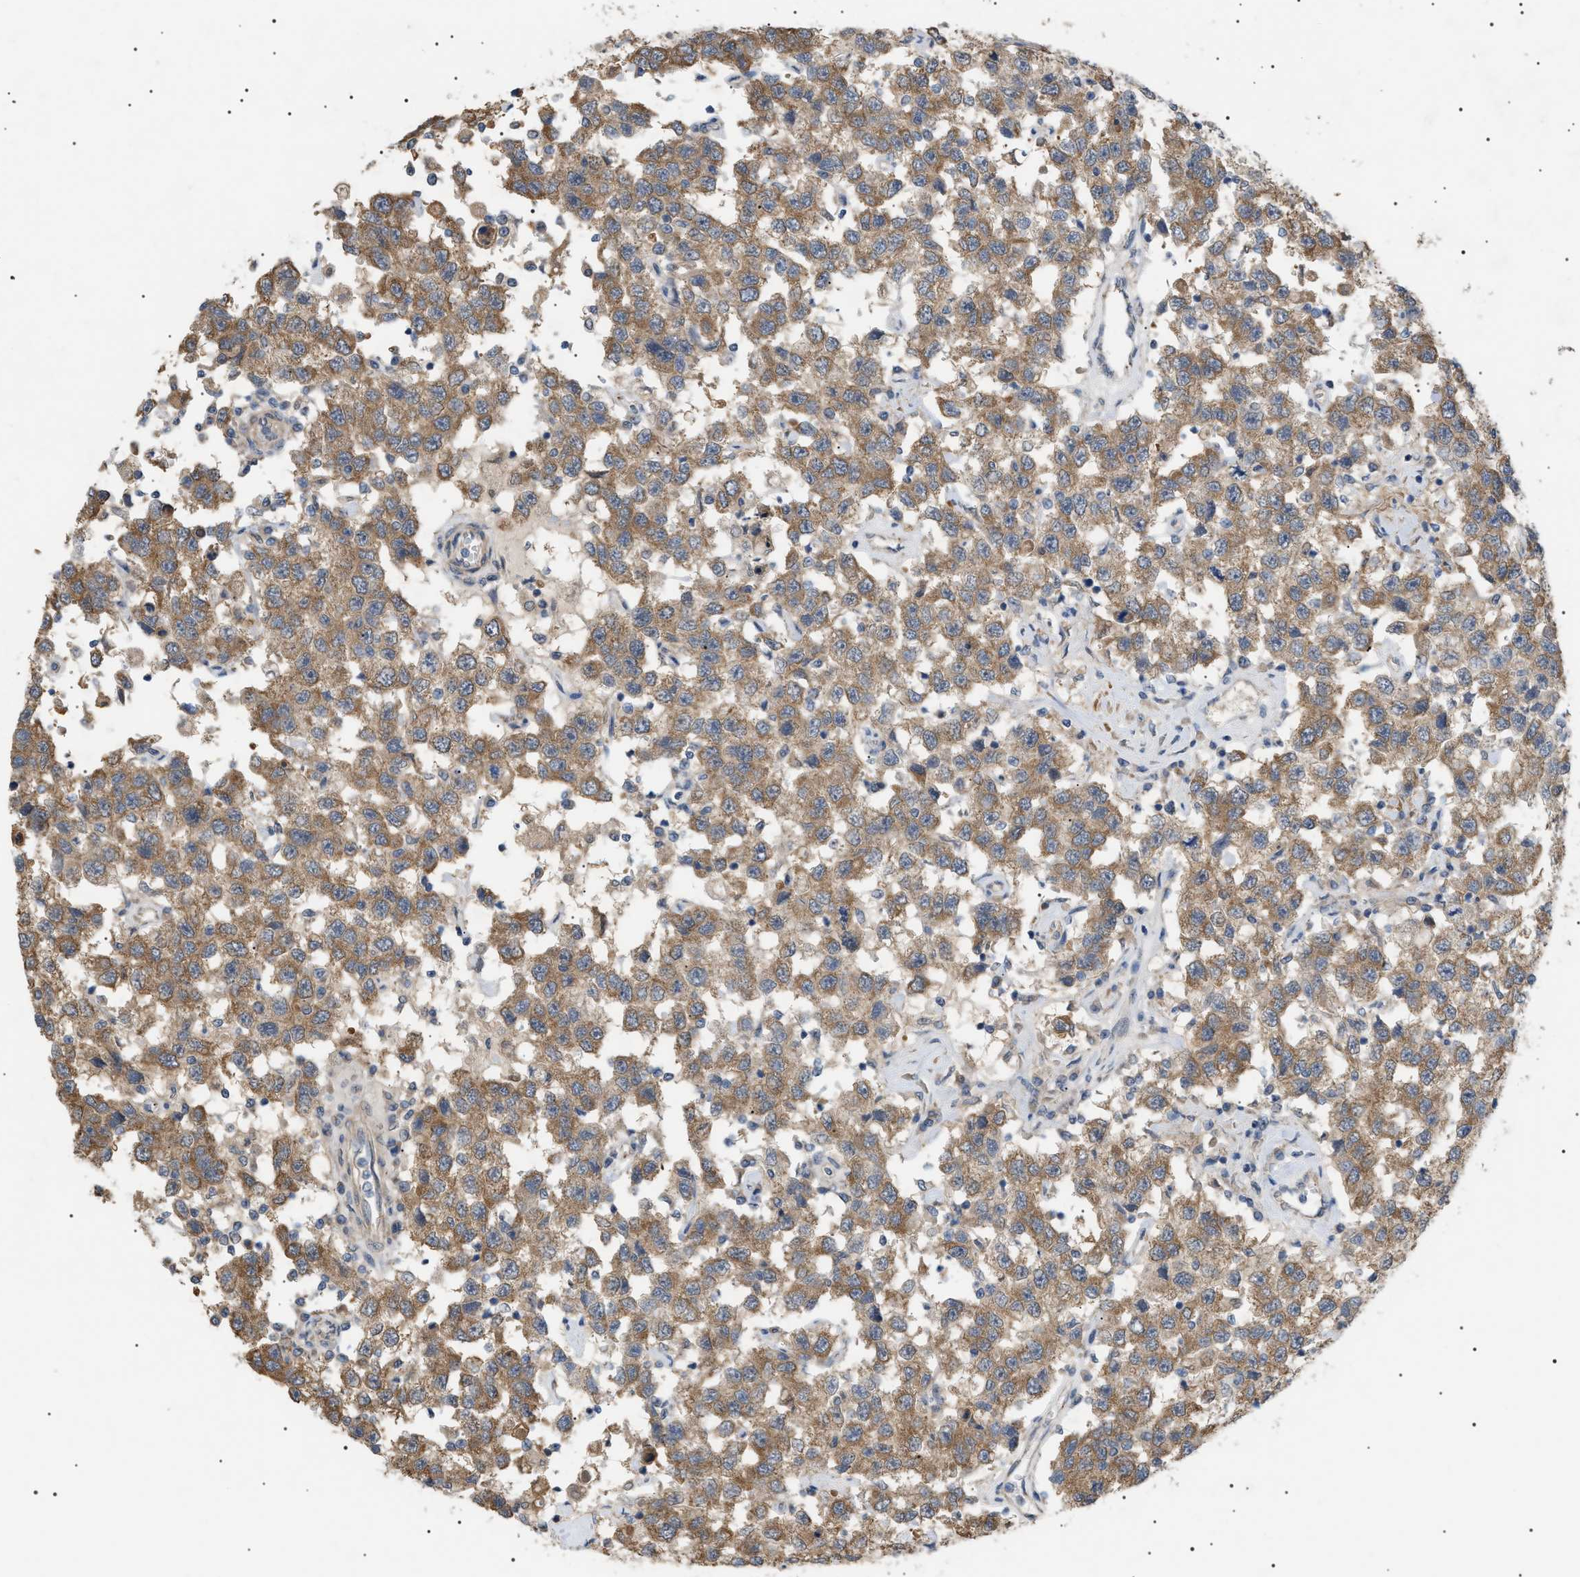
{"staining": {"intensity": "moderate", "quantity": ">75%", "location": "cytoplasmic/membranous"}, "tissue": "testis cancer", "cell_type": "Tumor cells", "image_type": "cancer", "snomed": [{"axis": "morphology", "description": "Seminoma, NOS"}, {"axis": "topography", "description": "Testis"}], "caption": "Protein staining reveals moderate cytoplasmic/membranous expression in approximately >75% of tumor cells in testis seminoma. (DAB (3,3'-diaminobenzidine) IHC with brightfield microscopy, high magnification).", "gene": "IRS2", "patient": {"sex": "male", "age": 41}}